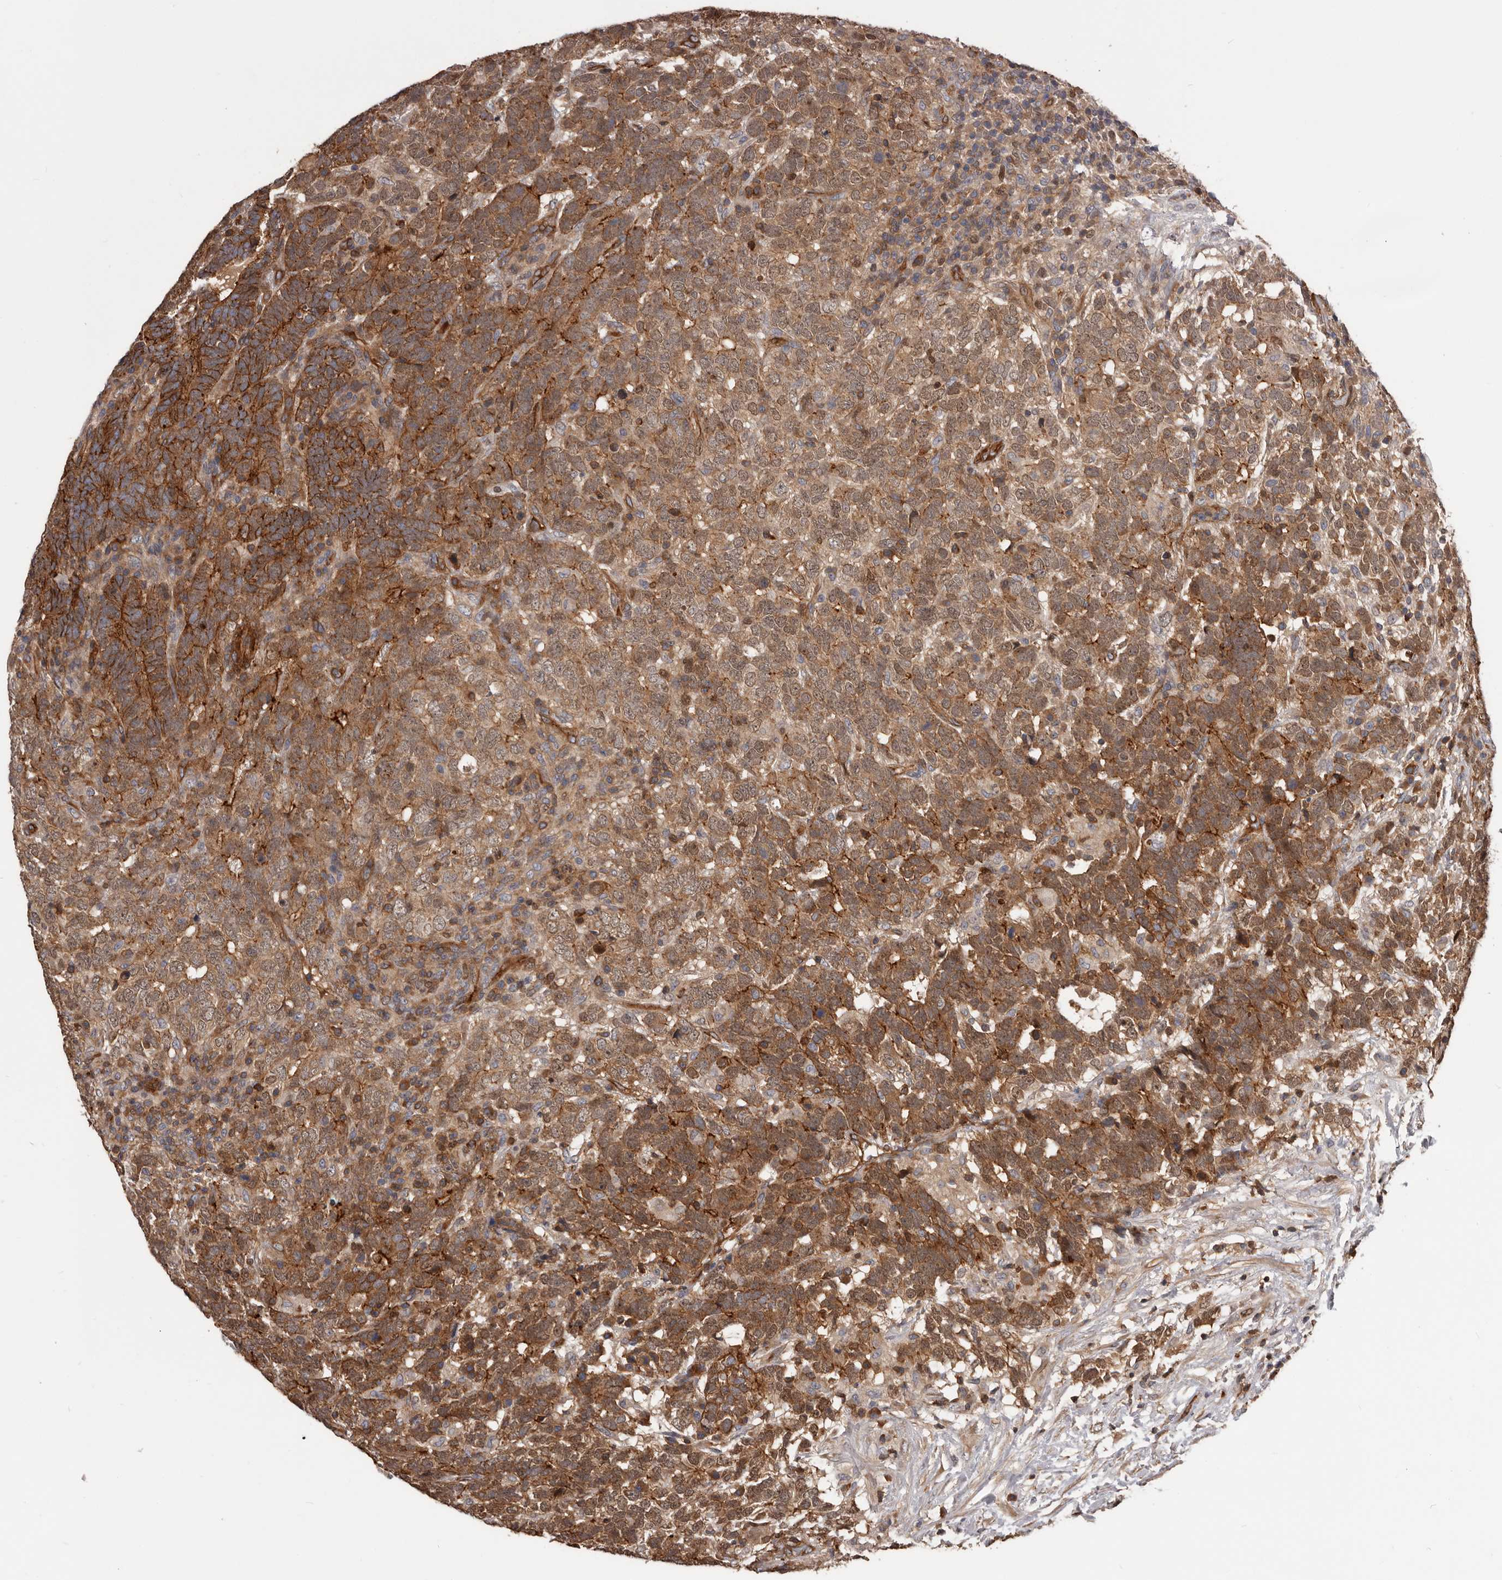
{"staining": {"intensity": "strong", "quantity": ">75%", "location": "cytoplasmic/membranous,nuclear"}, "tissue": "testis cancer", "cell_type": "Tumor cells", "image_type": "cancer", "snomed": [{"axis": "morphology", "description": "Carcinoma, Embryonal, NOS"}, {"axis": "topography", "description": "Testis"}], "caption": "DAB (3,3'-diaminobenzidine) immunohistochemical staining of testis cancer (embryonal carcinoma) exhibits strong cytoplasmic/membranous and nuclear protein positivity in about >75% of tumor cells. The staining is performed using DAB (3,3'-diaminobenzidine) brown chromogen to label protein expression. The nuclei are counter-stained blue using hematoxylin.", "gene": "PNRC2", "patient": {"sex": "male", "age": 26}}